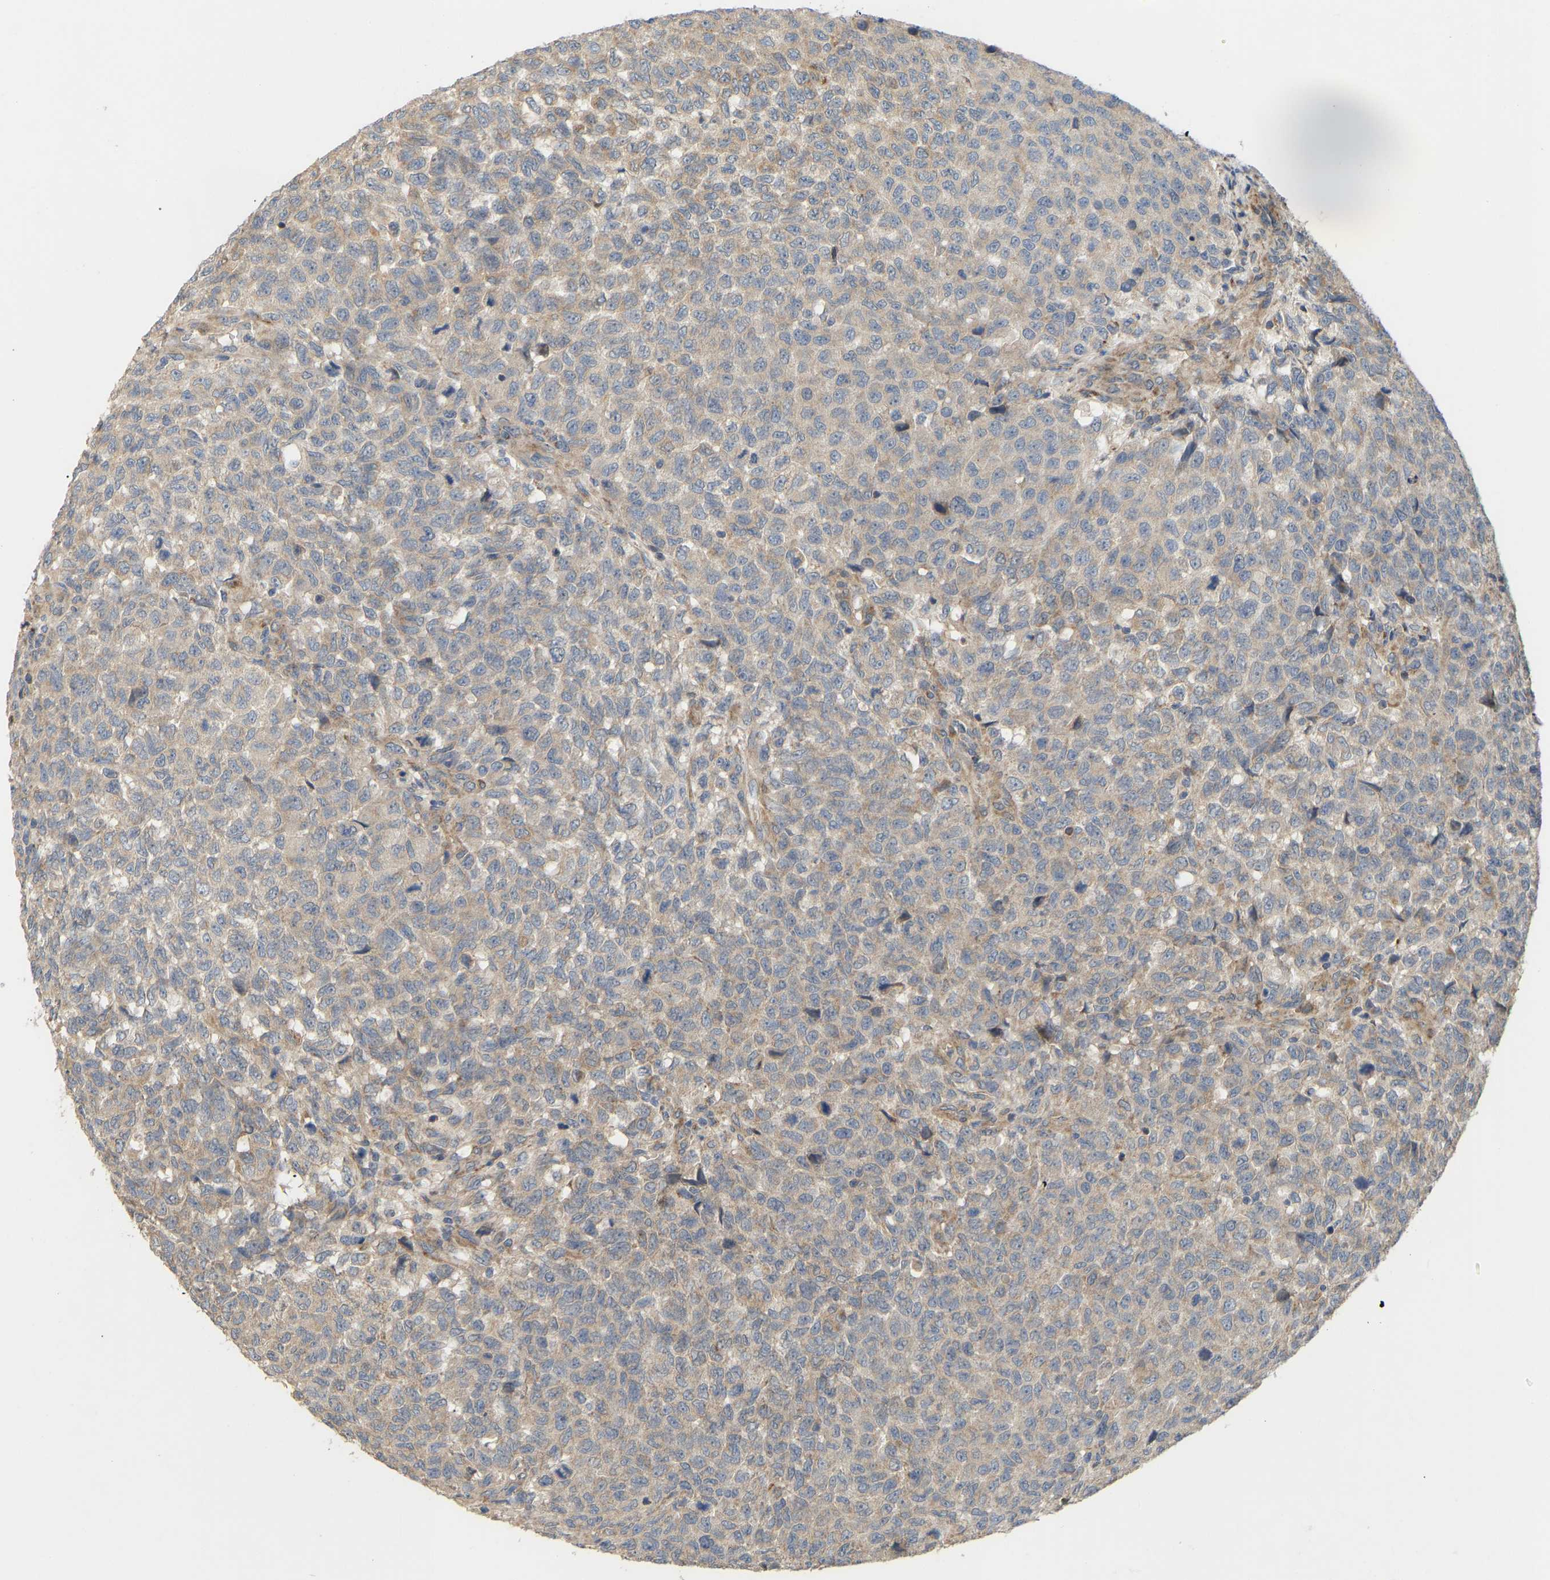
{"staining": {"intensity": "weak", "quantity": "<25%", "location": "cytoplasmic/membranous"}, "tissue": "testis cancer", "cell_type": "Tumor cells", "image_type": "cancer", "snomed": [{"axis": "morphology", "description": "Seminoma, NOS"}, {"axis": "topography", "description": "Testis"}], "caption": "High power microscopy micrograph of an IHC histopathology image of testis cancer, revealing no significant staining in tumor cells.", "gene": "HACD2", "patient": {"sex": "male", "age": 35}}